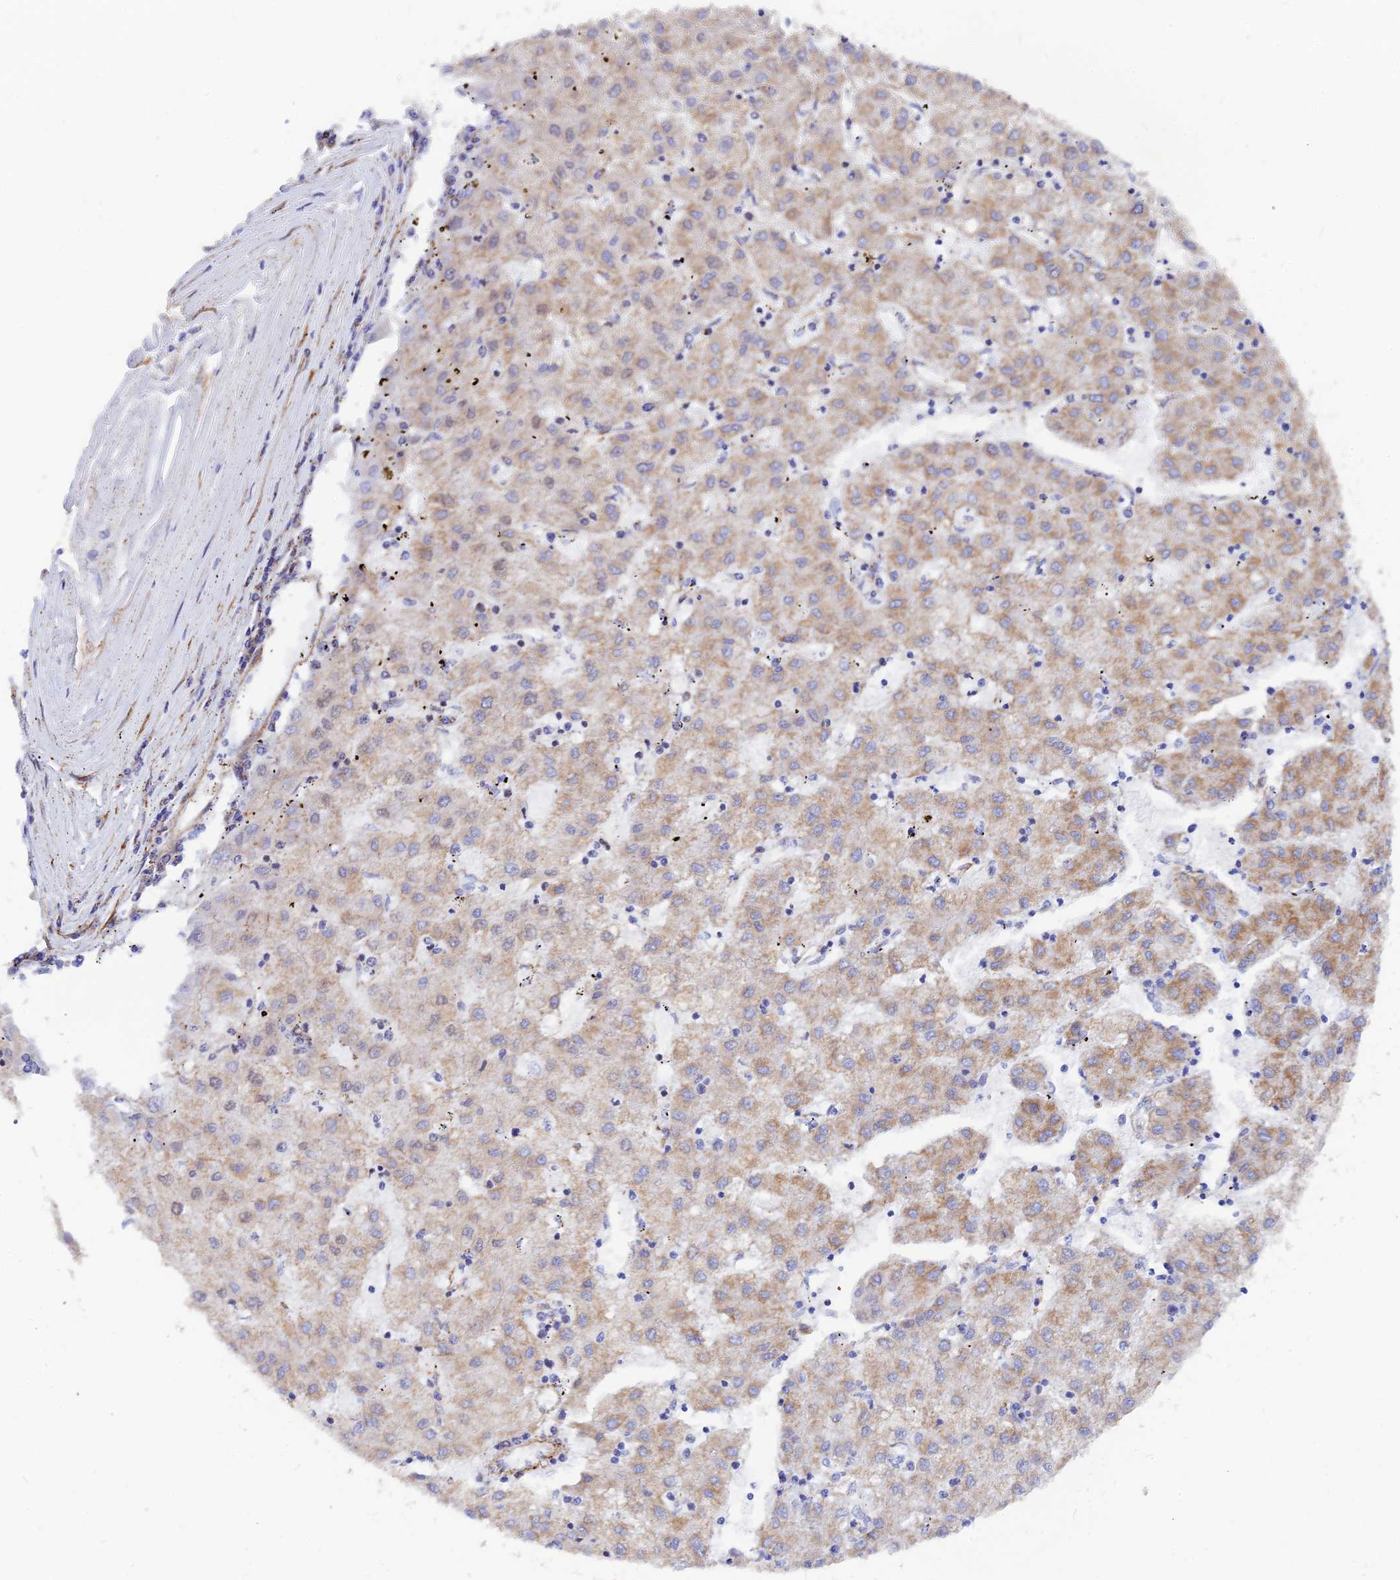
{"staining": {"intensity": "weak", "quantity": "25%-75%", "location": "cytoplasmic/membranous"}, "tissue": "liver cancer", "cell_type": "Tumor cells", "image_type": "cancer", "snomed": [{"axis": "morphology", "description": "Carcinoma, Hepatocellular, NOS"}, {"axis": "topography", "description": "Liver"}], "caption": "Tumor cells display weak cytoplasmic/membranous staining in about 25%-75% of cells in hepatocellular carcinoma (liver).", "gene": "VSTM2L", "patient": {"sex": "male", "age": 72}}